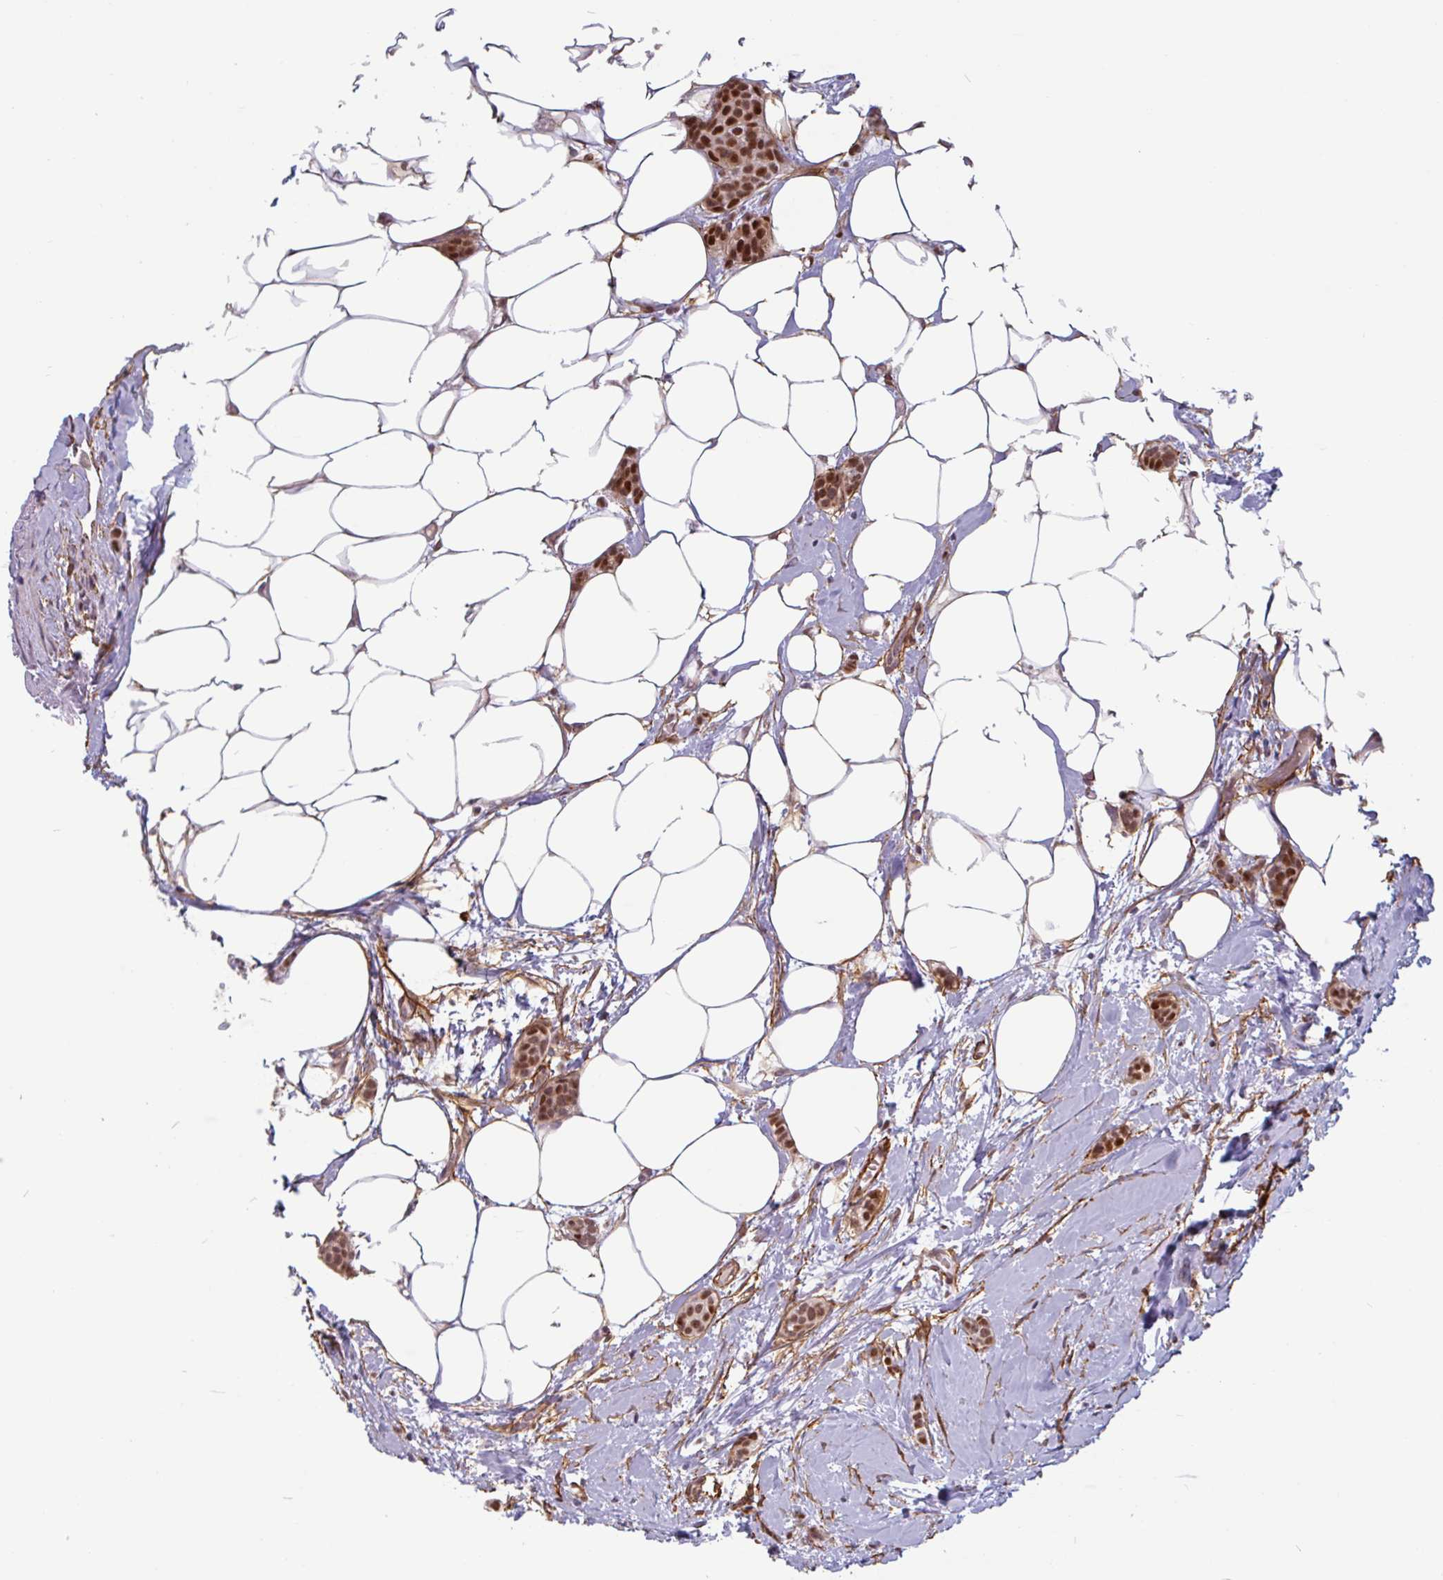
{"staining": {"intensity": "moderate", "quantity": ">75%", "location": "nuclear"}, "tissue": "breast cancer", "cell_type": "Tumor cells", "image_type": "cancer", "snomed": [{"axis": "morphology", "description": "Duct carcinoma"}, {"axis": "topography", "description": "Breast"}], "caption": "A high-resolution image shows immunohistochemistry staining of breast cancer, which displays moderate nuclear positivity in about >75% of tumor cells.", "gene": "TMEM119", "patient": {"sex": "female", "age": 72}}